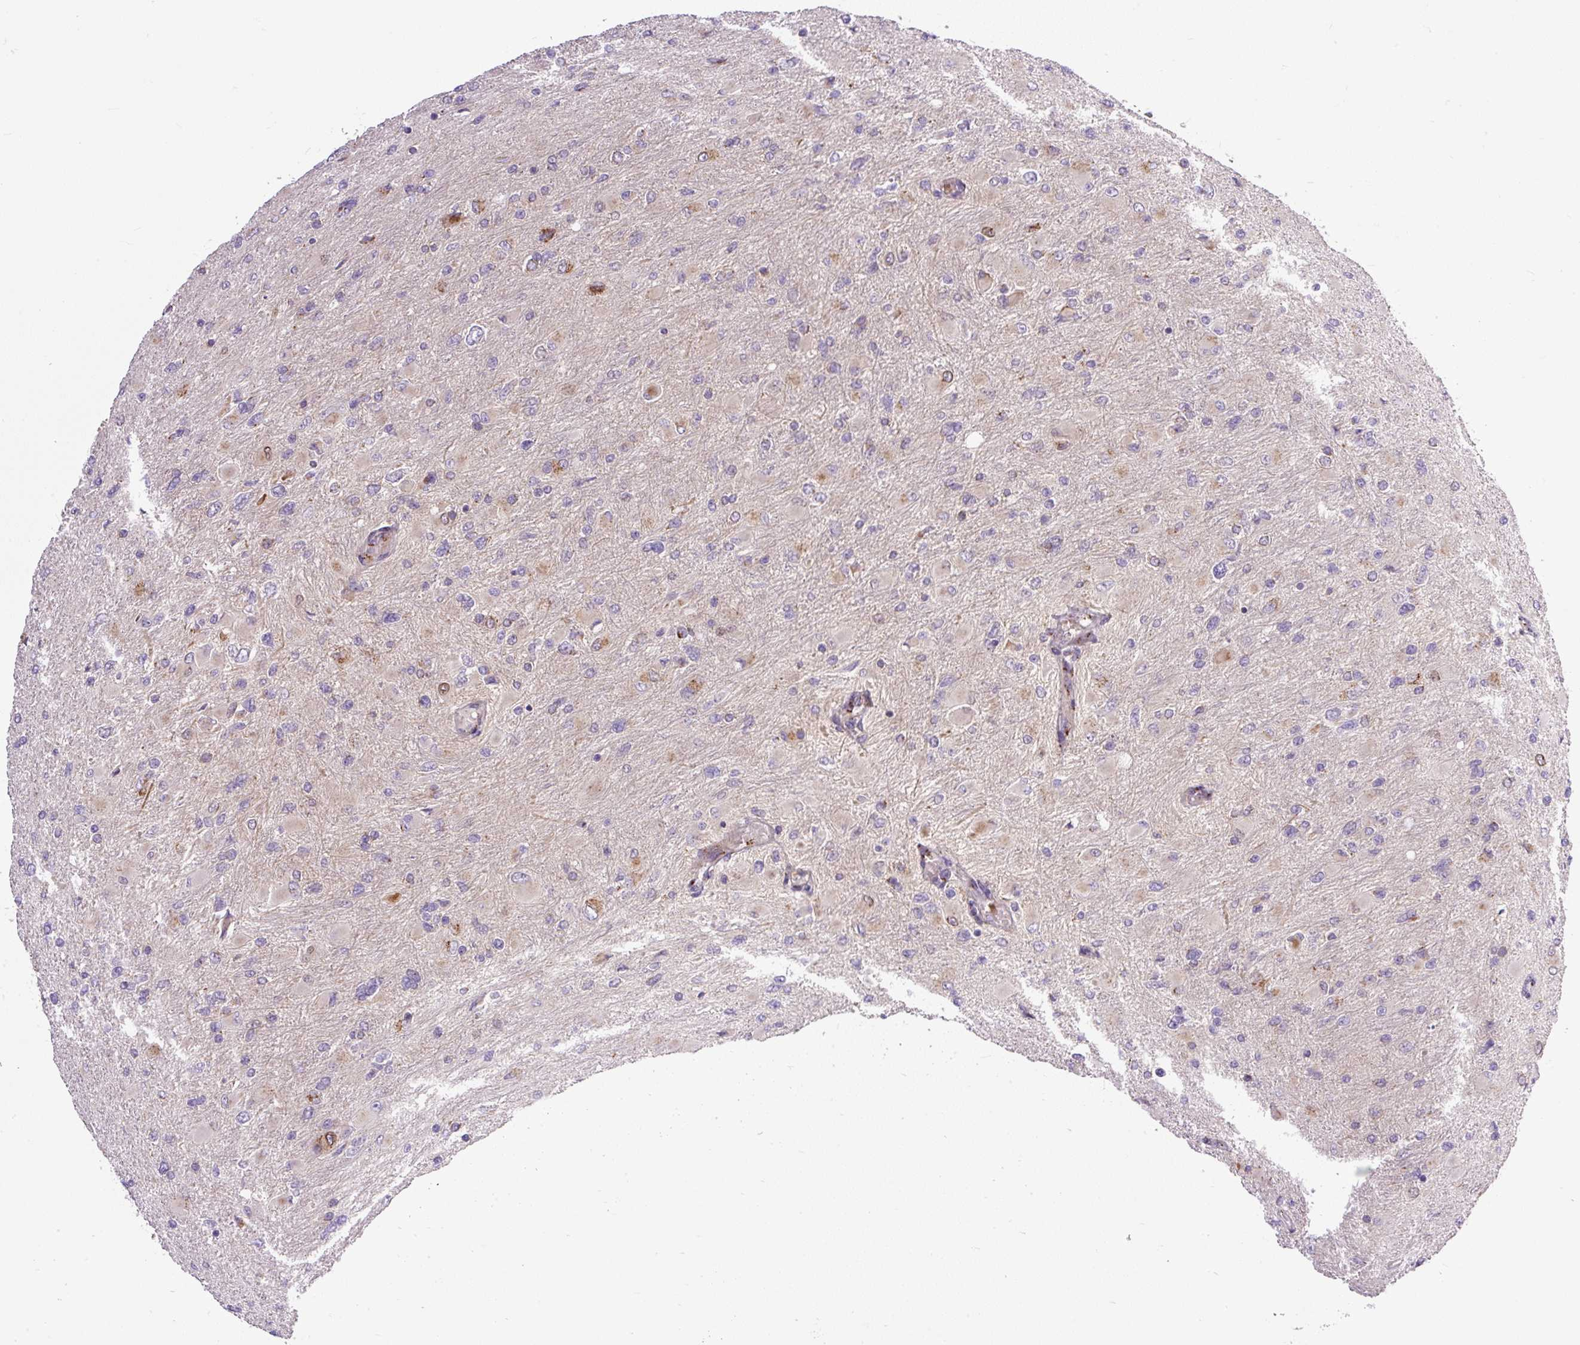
{"staining": {"intensity": "strong", "quantity": "<25%", "location": "cytoplasmic/membranous"}, "tissue": "glioma", "cell_type": "Tumor cells", "image_type": "cancer", "snomed": [{"axis": "morphology", "description": "Glioma, malignant, High grade"}, {"axis": "topography", "description": "Cerebral cortex"}], "caption": "Protein staining reveals strong cytoplasmic/membranous expression in about <25% of tumor cells in malignant glioma (high-grade).", "gene": "MSMP", "patient": {"sex": "female", "age": 36}}